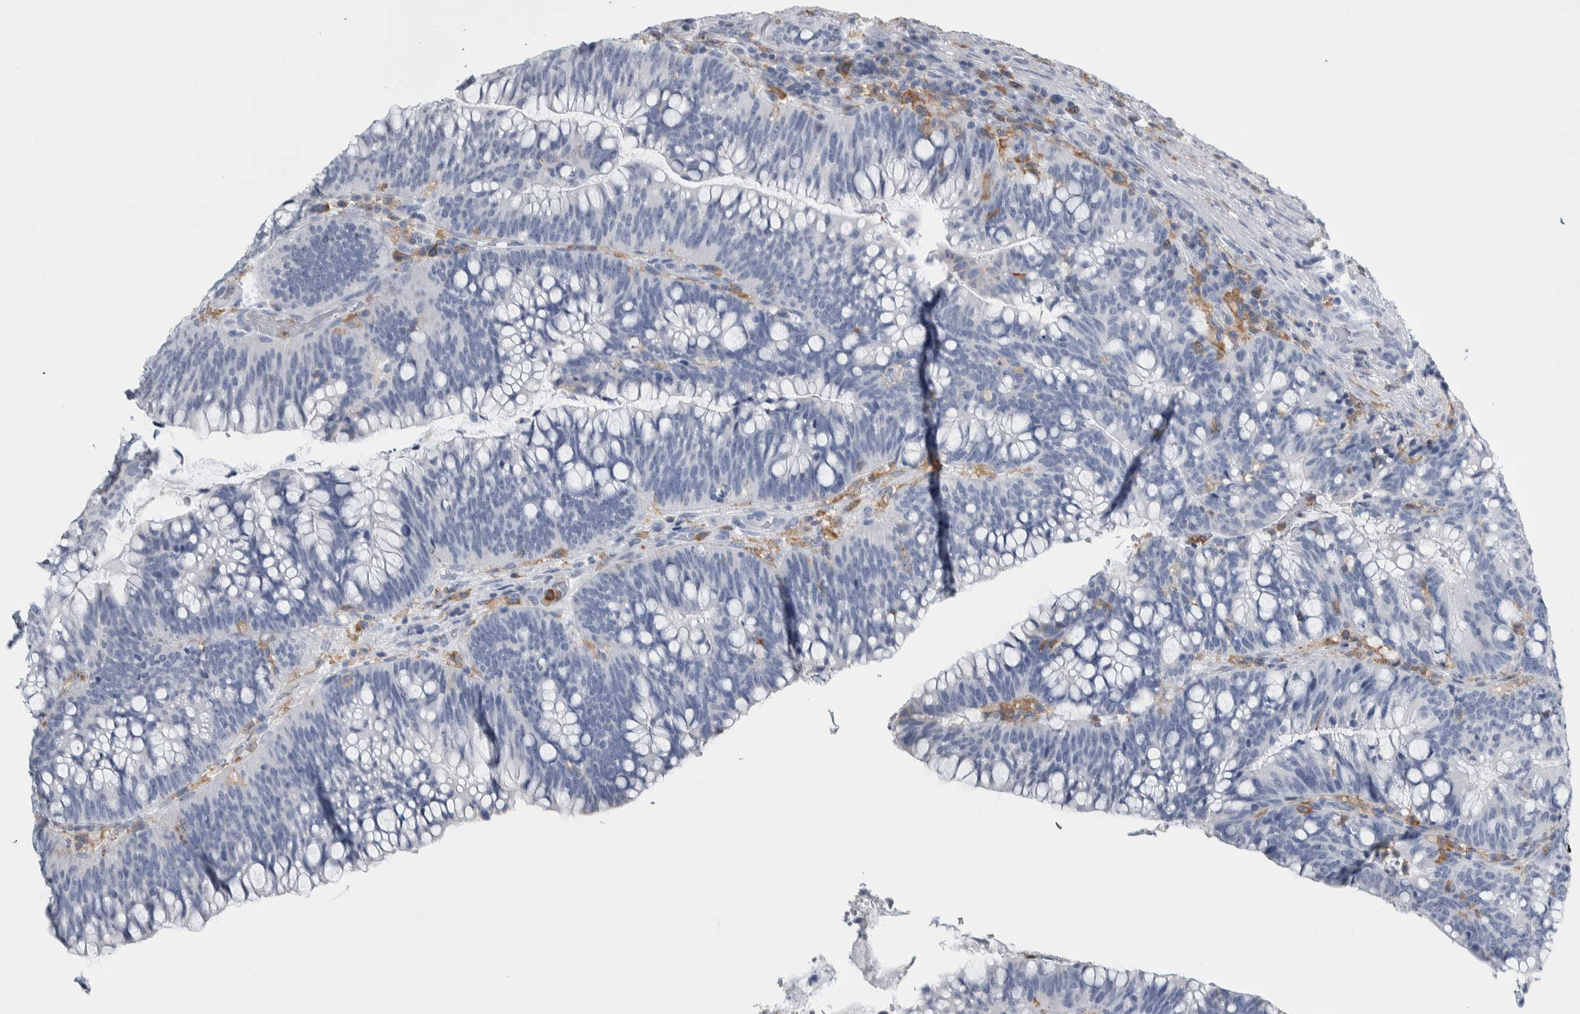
{"staining": {"intensity": "negative", "quantity": "none", "location": "none"}, "tissue": "colorectal cancer", "cell_type": "Tumor cells", "image_type": "cancer", "snomed": [{"axis": "morphology", "description": "Adenocarcinoma, NOS"}, {"axis": "topography", "description": "Colon"}], "caption": "The histopathology image shows no staining of tumor cells in adenocarcinoma (colorectal).", "gene": "SKAP2", "patient": {"sex": "female", "age": 66}}